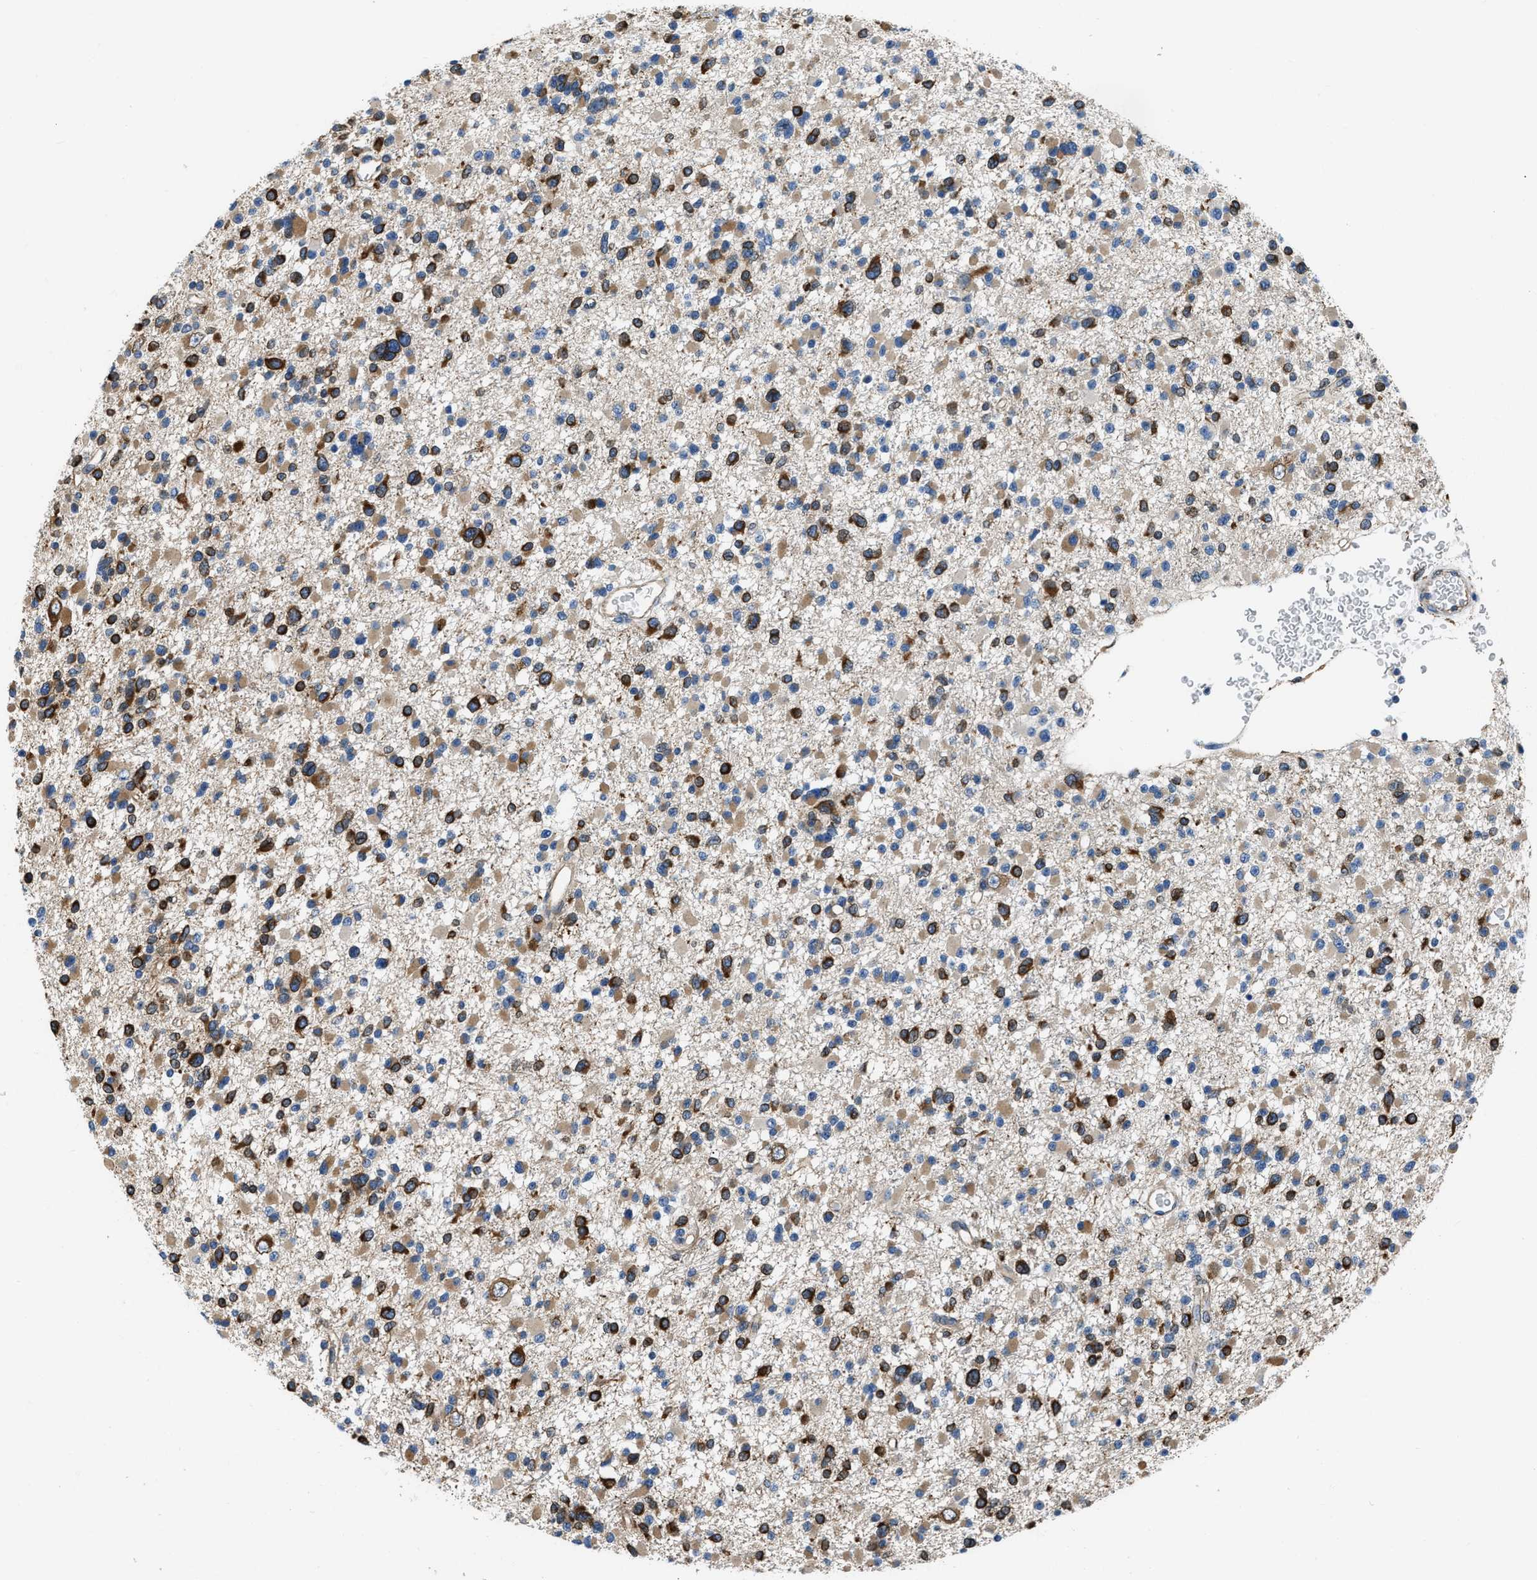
{"staining": {"intensity": "strong", "quantity": "25%-75%", "location": "cytoplasmic/membranous"}, "tissue": "glioma", "cell_type": "Tumor cells", "image_type": "cancer", "snomed": [{"axis": "morphology", "description": "Glioma, malignant, Low grade"}, {"axis": "topography", "description": "Brain"}], "caption": "Immunohistochemistry (IHC) histopathology image of human malignant low-grade glioma stained for a protein (brown), which displays high levels of strong cytoplasmic/membranous expression in approximately 25%-75% of tumor cells.", "gene": "ARL6IP5", "patient": {"sex": "female", "age": 22}}